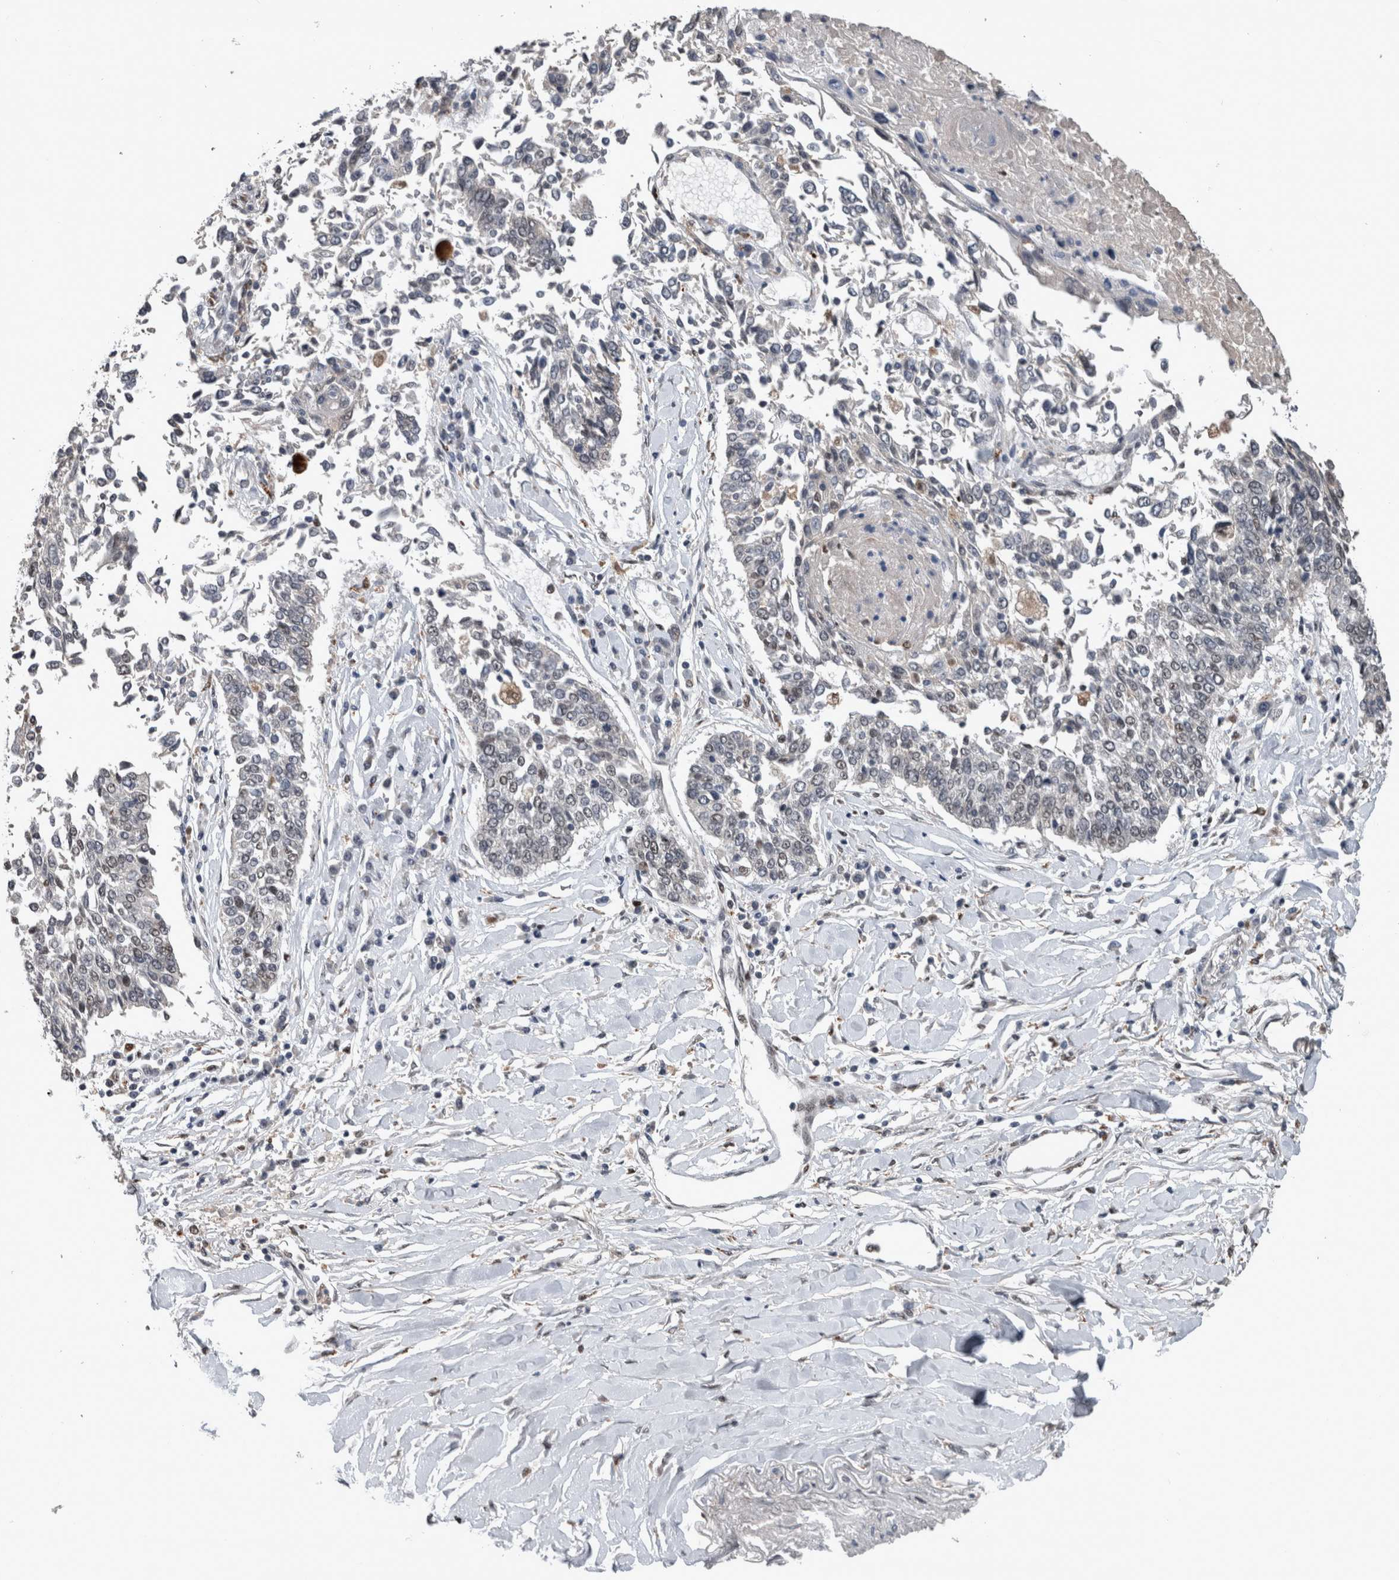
{"staining": {"intensity": "weak", "quantity": "25%-75%", "location": "nuclear"}, "tissue": "lung cancer", "cell_type": "Tumor cells", "image_type": "cancer", "snomed": [{"axis": "morphology", "description": "Normal tissue, NOS"}, {"axis": "morphology", "description": "Squamous cell carcinoma, NOS"}, {"axis": "topography", "description": "Cartilage tissue"}, {"axis": "topography", "description": "Bronchus"}, {"axis": "topography", "description": "Lung"}, {"axis": "topography", "description": "Peripheral nerve tissue"}], "caption": "Immunohistochemical staining of lung squamous cell carcinoma exhibits weak nuclear protein expression in approximately 25%-75% of tumor cells. Ihc stains the protein in brown and the nuclei are stained blue.", "gene": "POLD2", "patient": {"sex": "female", "age": 49}}